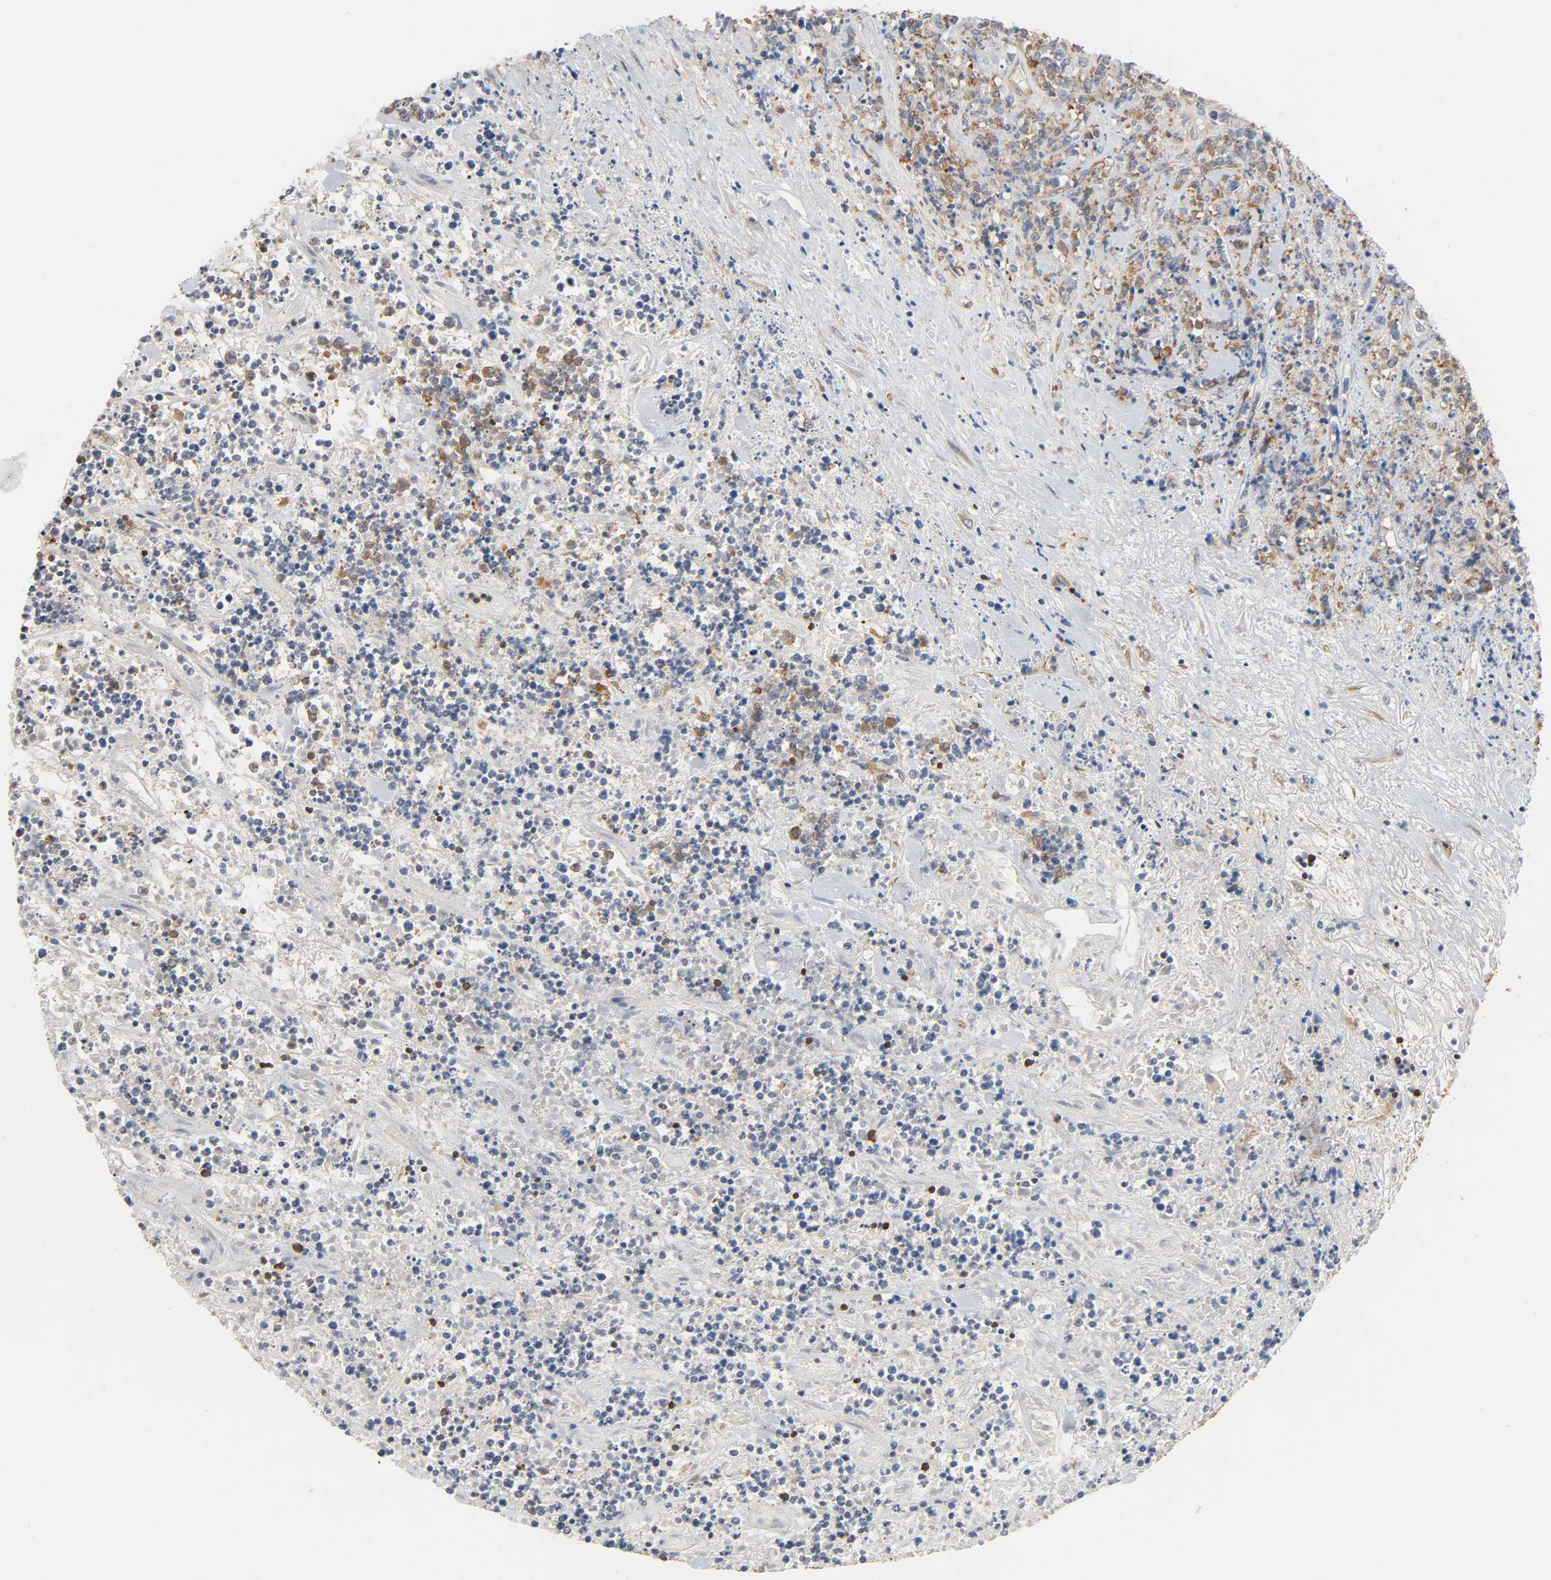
{"staining": {"intensity": "strong", "quantity": ">75%", "location": "cytoplasmic/membranous"}, "tissue": "lymphoma", "cell_type": "Tumor cells", "image_type": "cancer", "snomed": [{"axis": "morphology", "description": "Malignant lymphoma, non-Hodgkin's type, High grade"}, {"axis": "topography", "description": "Soft tissue"}], "caption": "Tumor cells display high levels of strong cytoplasmic/membranous expression in approximately >75% of cells in human high-grade malignant lymphoma, non-Hodgkin's type.", "gene": "BIN1", "patient": {"sex": "male", "age": 18}}